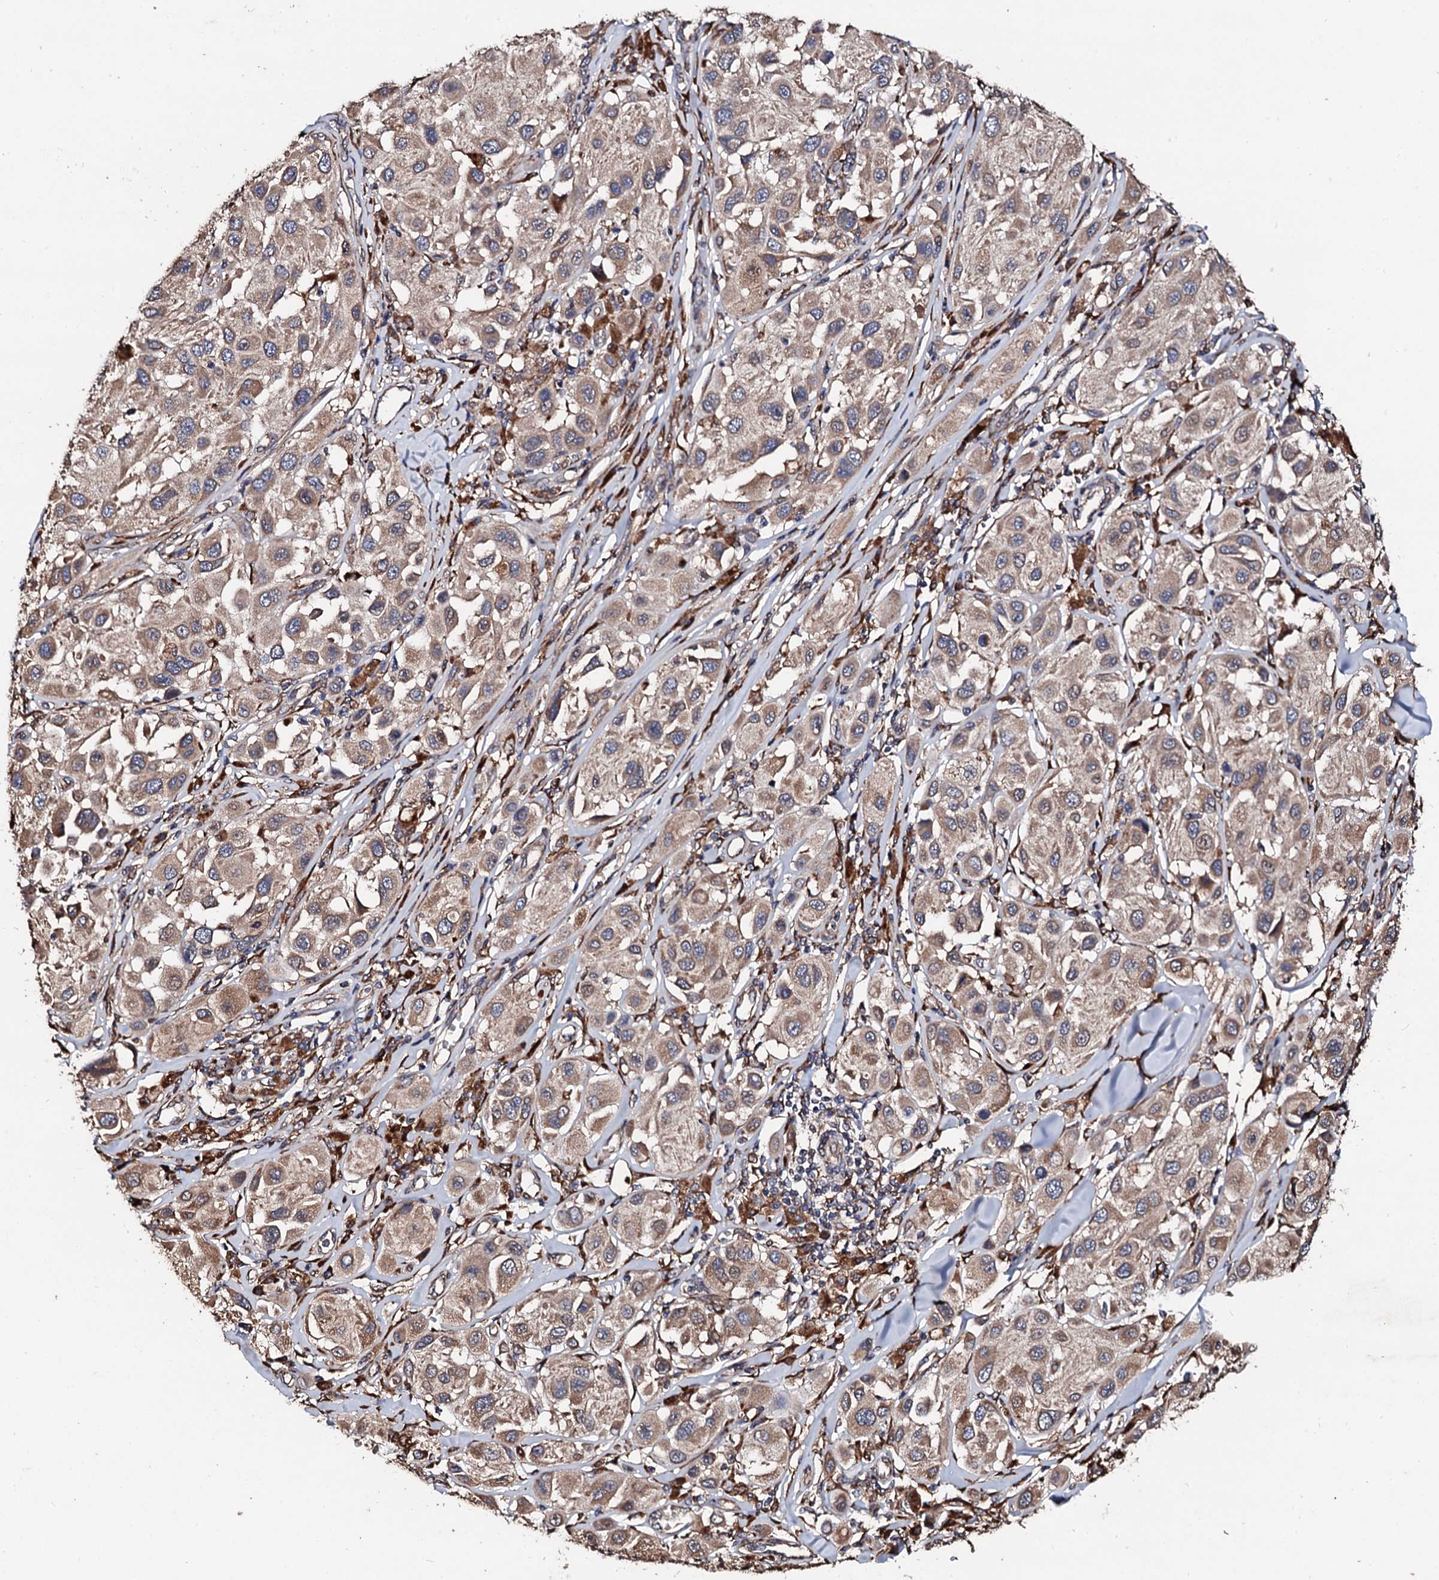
{"staining": {"intensity": "moderate", "quantity": ">75%", "location": "cytoplasmic/membranous"}, "tissue": "melanoma", "cell_type": "Tumor cells", "image_type": "cancer", "snomed": [{"axis": "morphology", "description": "Malignant melanoma, Metastatic site"}, {"axis": "topography", "description": "Skin"}], "caption": "A high-resolution micrograph shows IHC staining of melanoma, which displays moderate cytoplasmic/membranous staining in about >75% of tumor cells.", "gene": "CKAP5", "patient": {"sex": "male", "age": 41}}